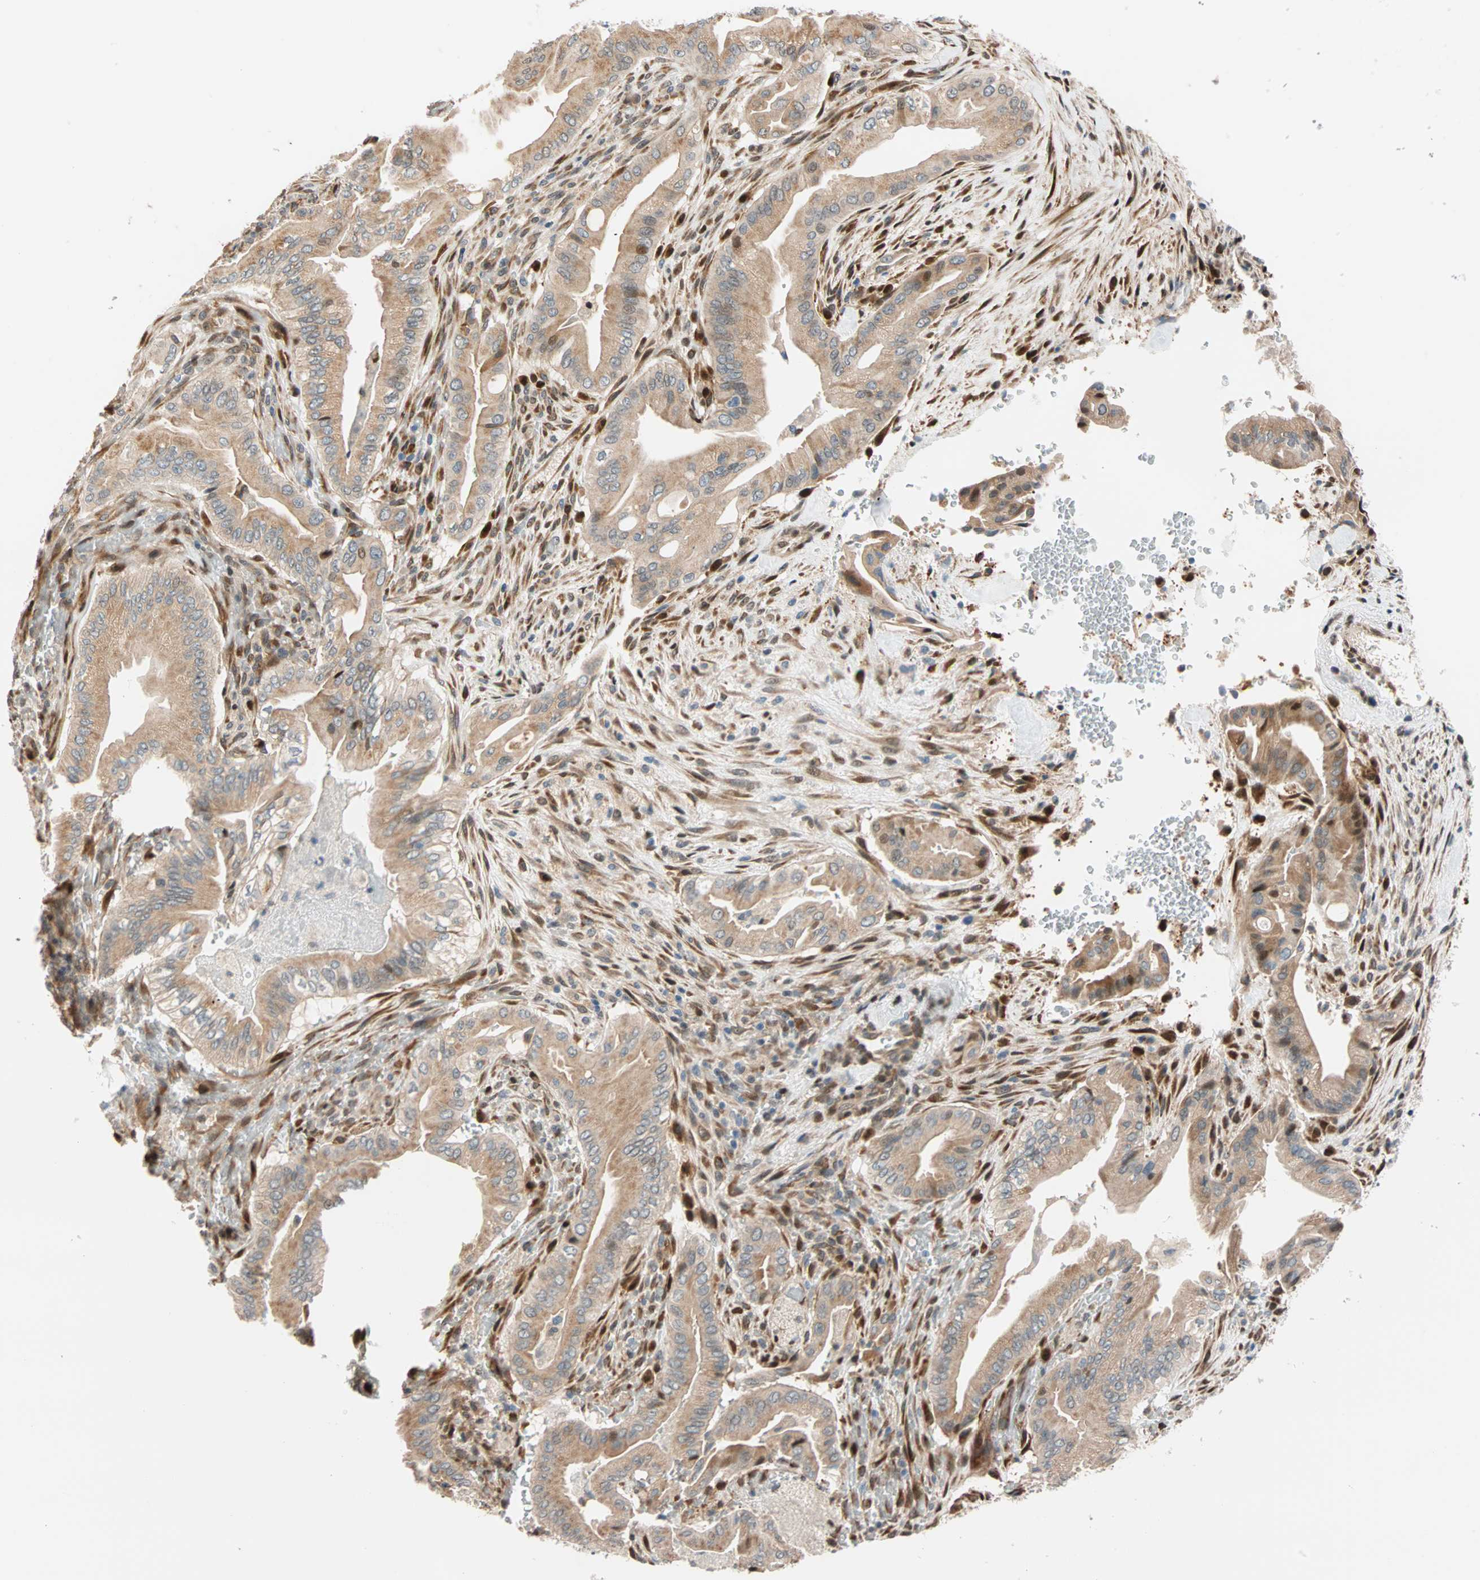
{"staining": {"intensity": "moderate", "quantity": ">75%", "location": "cytoplasmic/membranous"}, "tissue": "liver cancer", "cell_type": "Tumor cells", "image_type": "cancer", "snomed": [{"axis": "morphology", "description": "Cholangiocarcinoma"}, {"axis": "topography", "description": "Liver"}], "caption": "Immunohistochemical staining of liver cancer demonstrates moderate cytoplasmic/membranous protein positivity in approximately >75% of tumor cells.", "gene": "HECW1", "patient": {"sex": "female", "age": 68}}